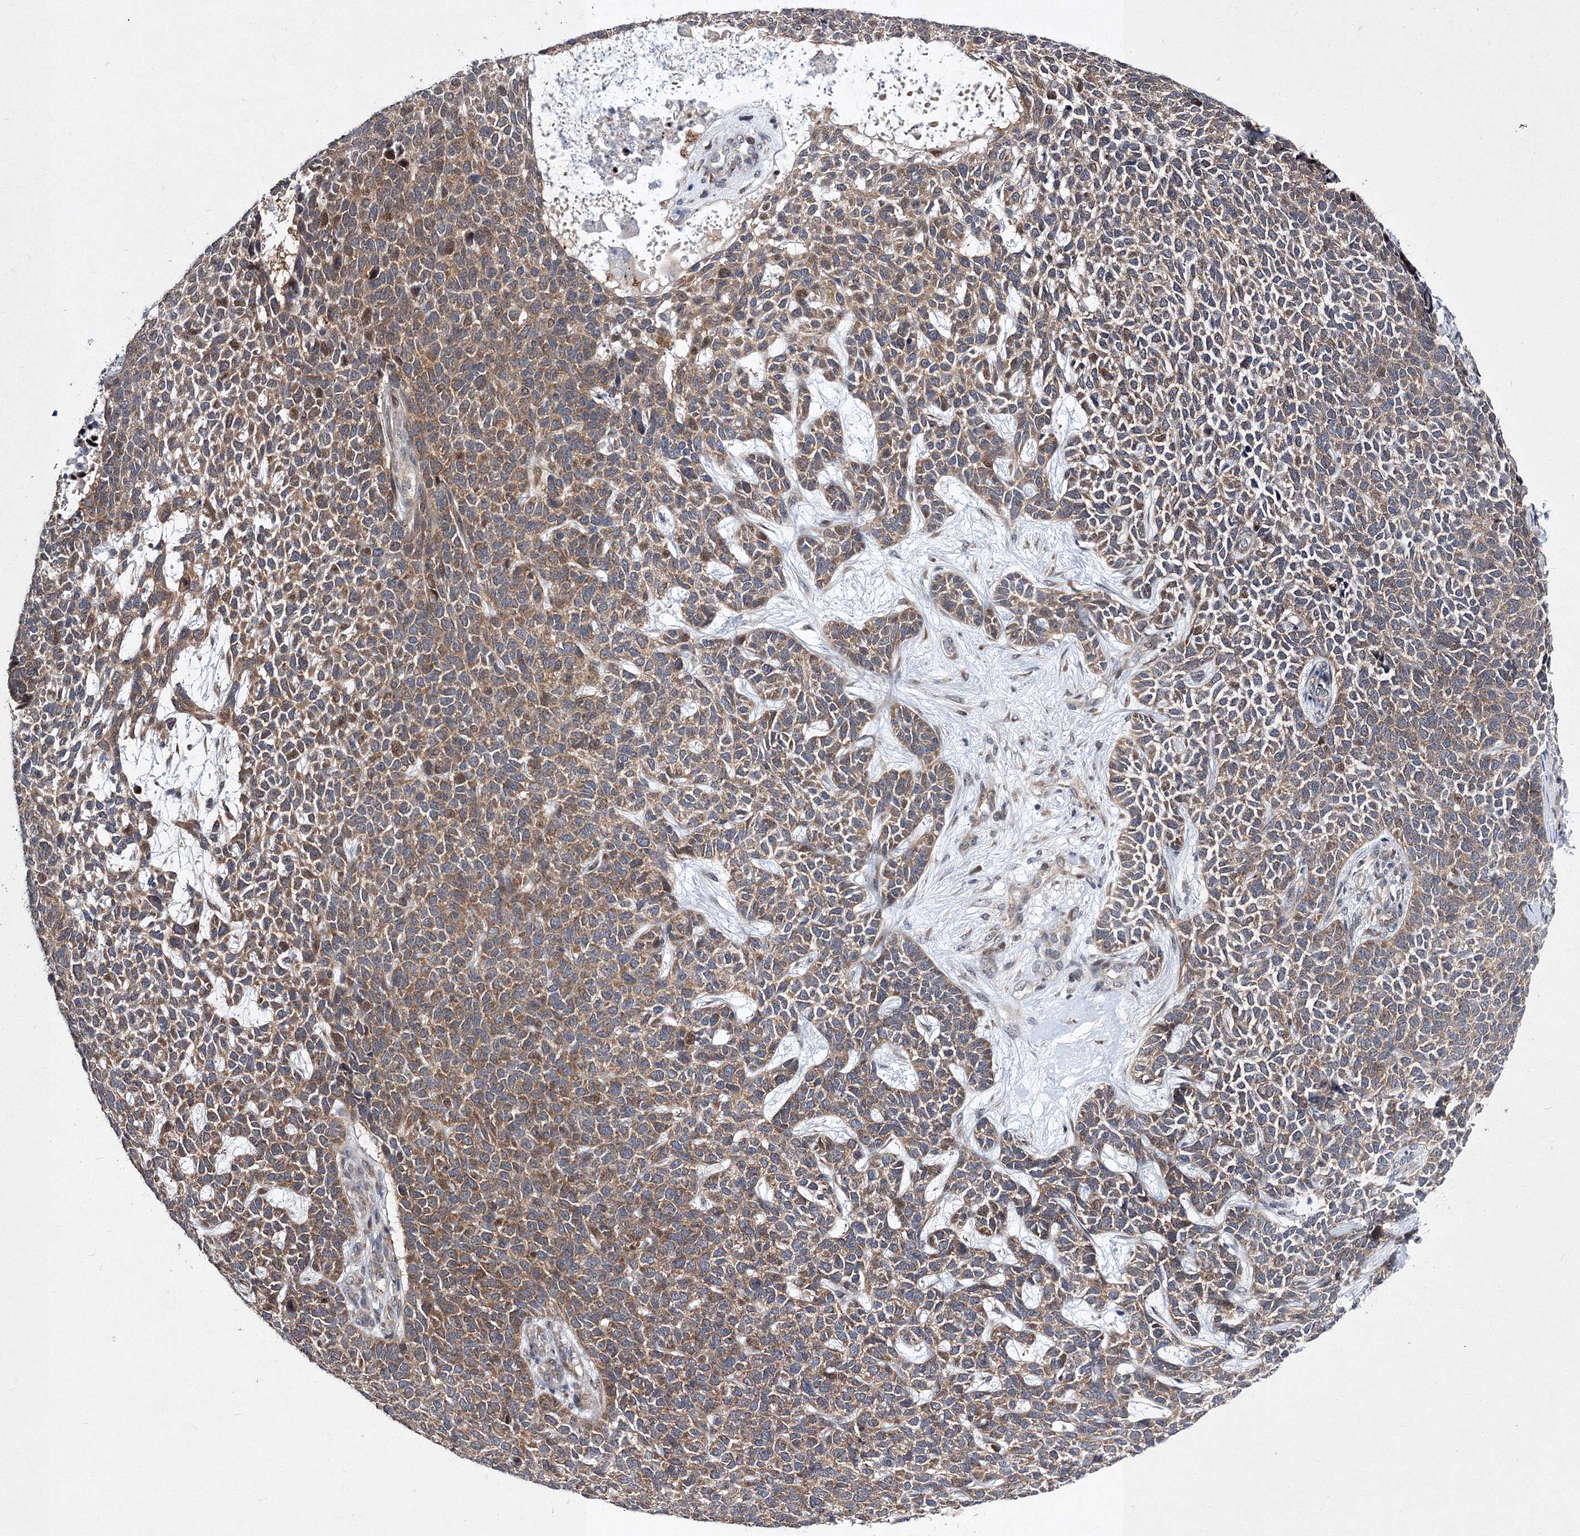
{"staining": {"intensity": "moderate", "quantity": ">75%", "location": "cytoplasmic/membranous"}, "tissue": "skin cancer", "cell_type": "Tumor cells", "image_type": "cancer", "snomed": [{"axis": "morphology", "description": "Basal cell carcinoma"}, {"axis": "topography", "description": "Skin"}], "caption": "Skin cancer tissue reveals moderate cytoplasmic/membranous positivity in about >75% of tumor cells, visualized by immunohistochemistry.", "gene": "GPN1", "patient": {"sex": "female", "age": 84}}